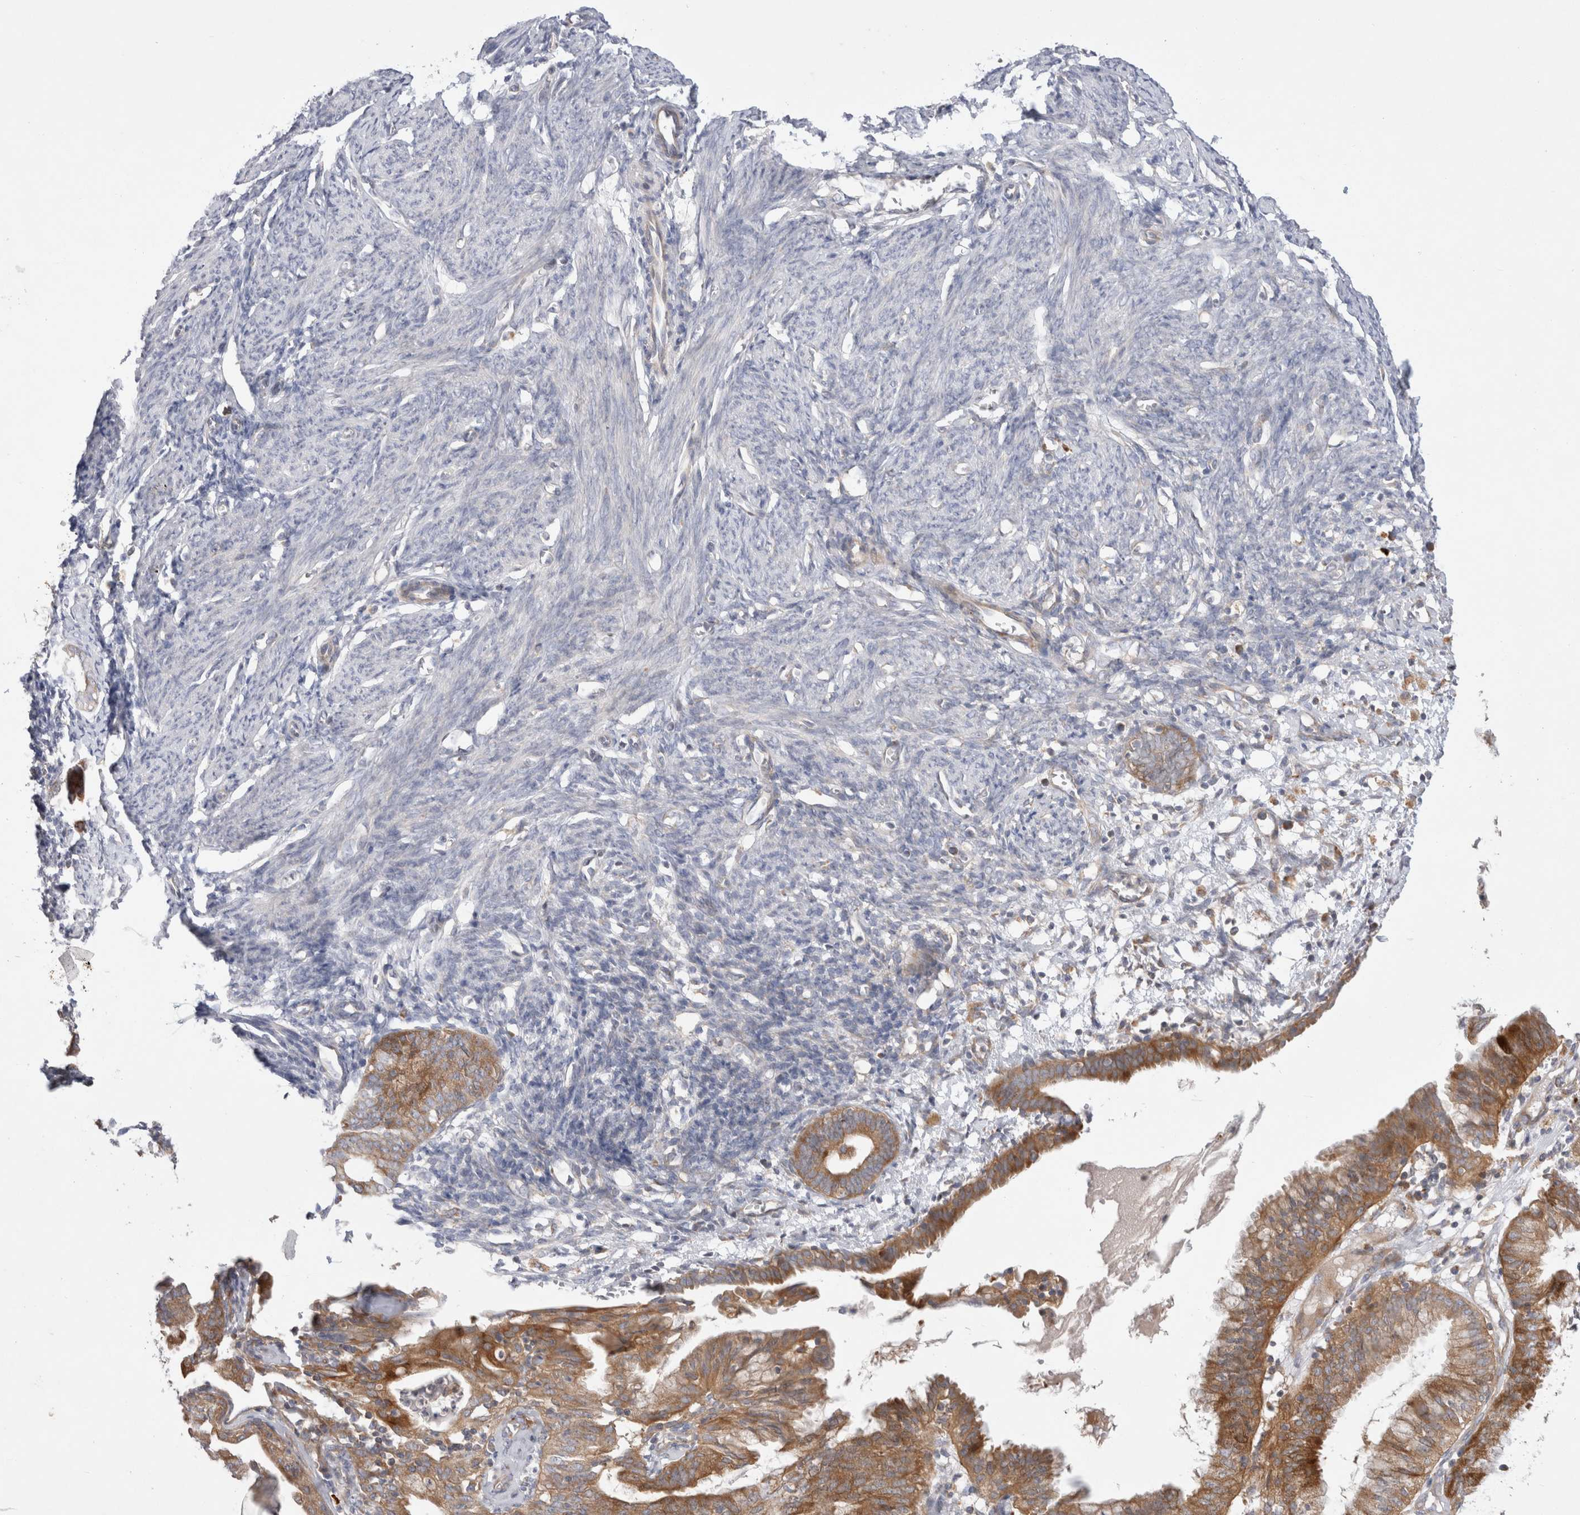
{"staining": {"intensity": "negative", "quantity": "none", "location": "none"}, "tissue": "endometrium", "cell_type": "Cells in endometrial stroma", "image_type": "normal", "snomed": [{"axis": "morphology", "description": "Normal tissue, NOS"}, {"axis": "morphology", "description": "Adenocarcinoma, NOS"}, {"axis": "topography", "description": "Endometrium"}], "caption": "Immunohistochemical staining of benign endometrium displays no significant expression in cells in endometrial stroma. Nuclei are stained in blue.", "gene": "TBC1D16", "patient": {"sex": "female", "age": 57}}